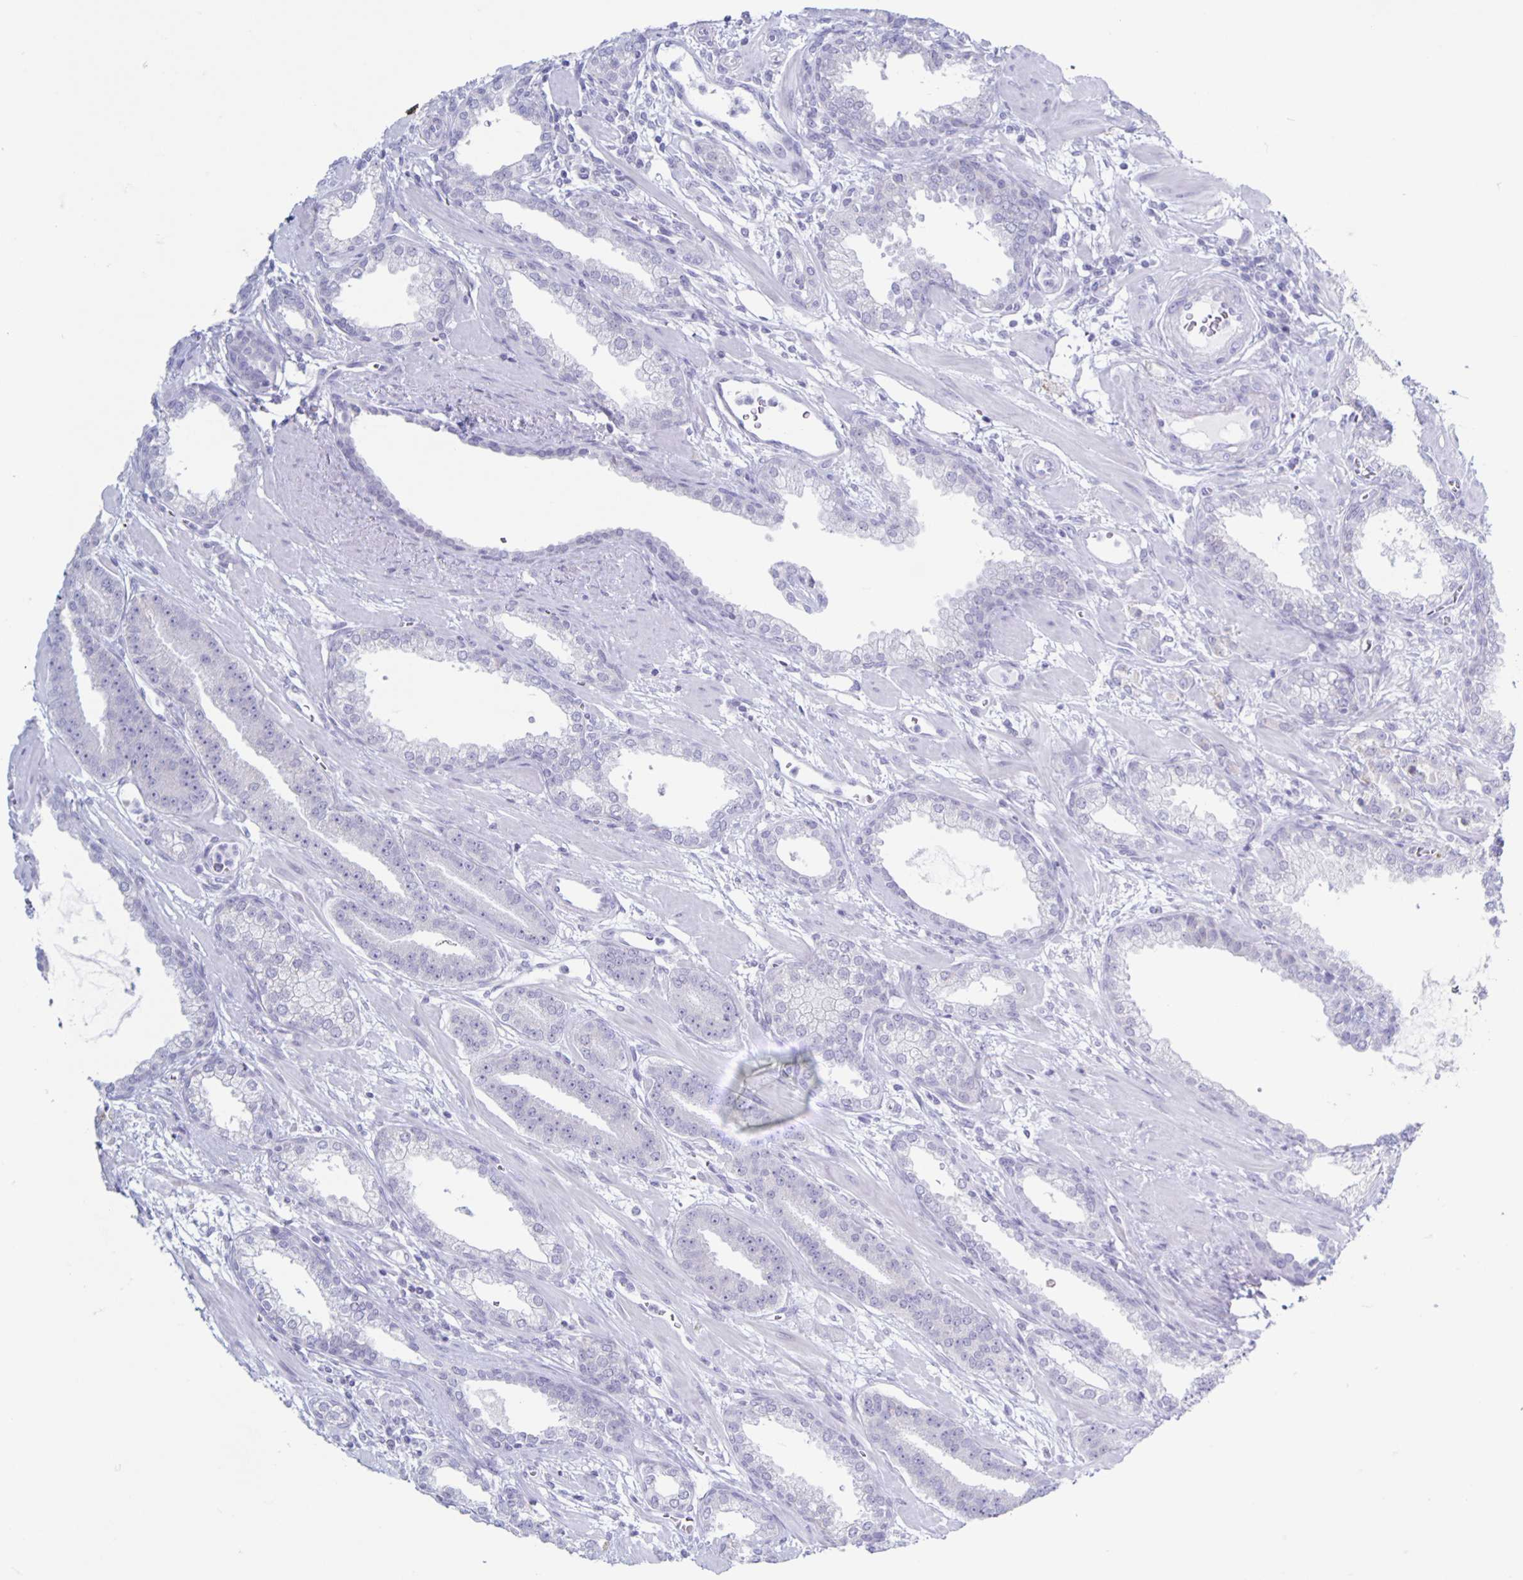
{"staining": {"intensity": "negative", "quantity": "none", "location": "none"}, "tissue": "prostate cancer", "cell_type": "Tumor cells", "image_type": "cancer", "snomed": [{"axis": "morphology", "description": "Adenocarcinoma, High grade"}, {"axis": "topography", "description": "Prostate"}], "caption": "Immunohistochemistry (IHC) of prostate high-grade adenocarcinoma reveals no staining in tumor cells. Brightfield microscopy of immunohistochemistry stained with DAB (3,3'-diaminobenzidine) (brown) and hematoxylin (blue), captured at high magnification.", "gene": "CT45A5", "patient": {"sex": "male", "age": 60}}